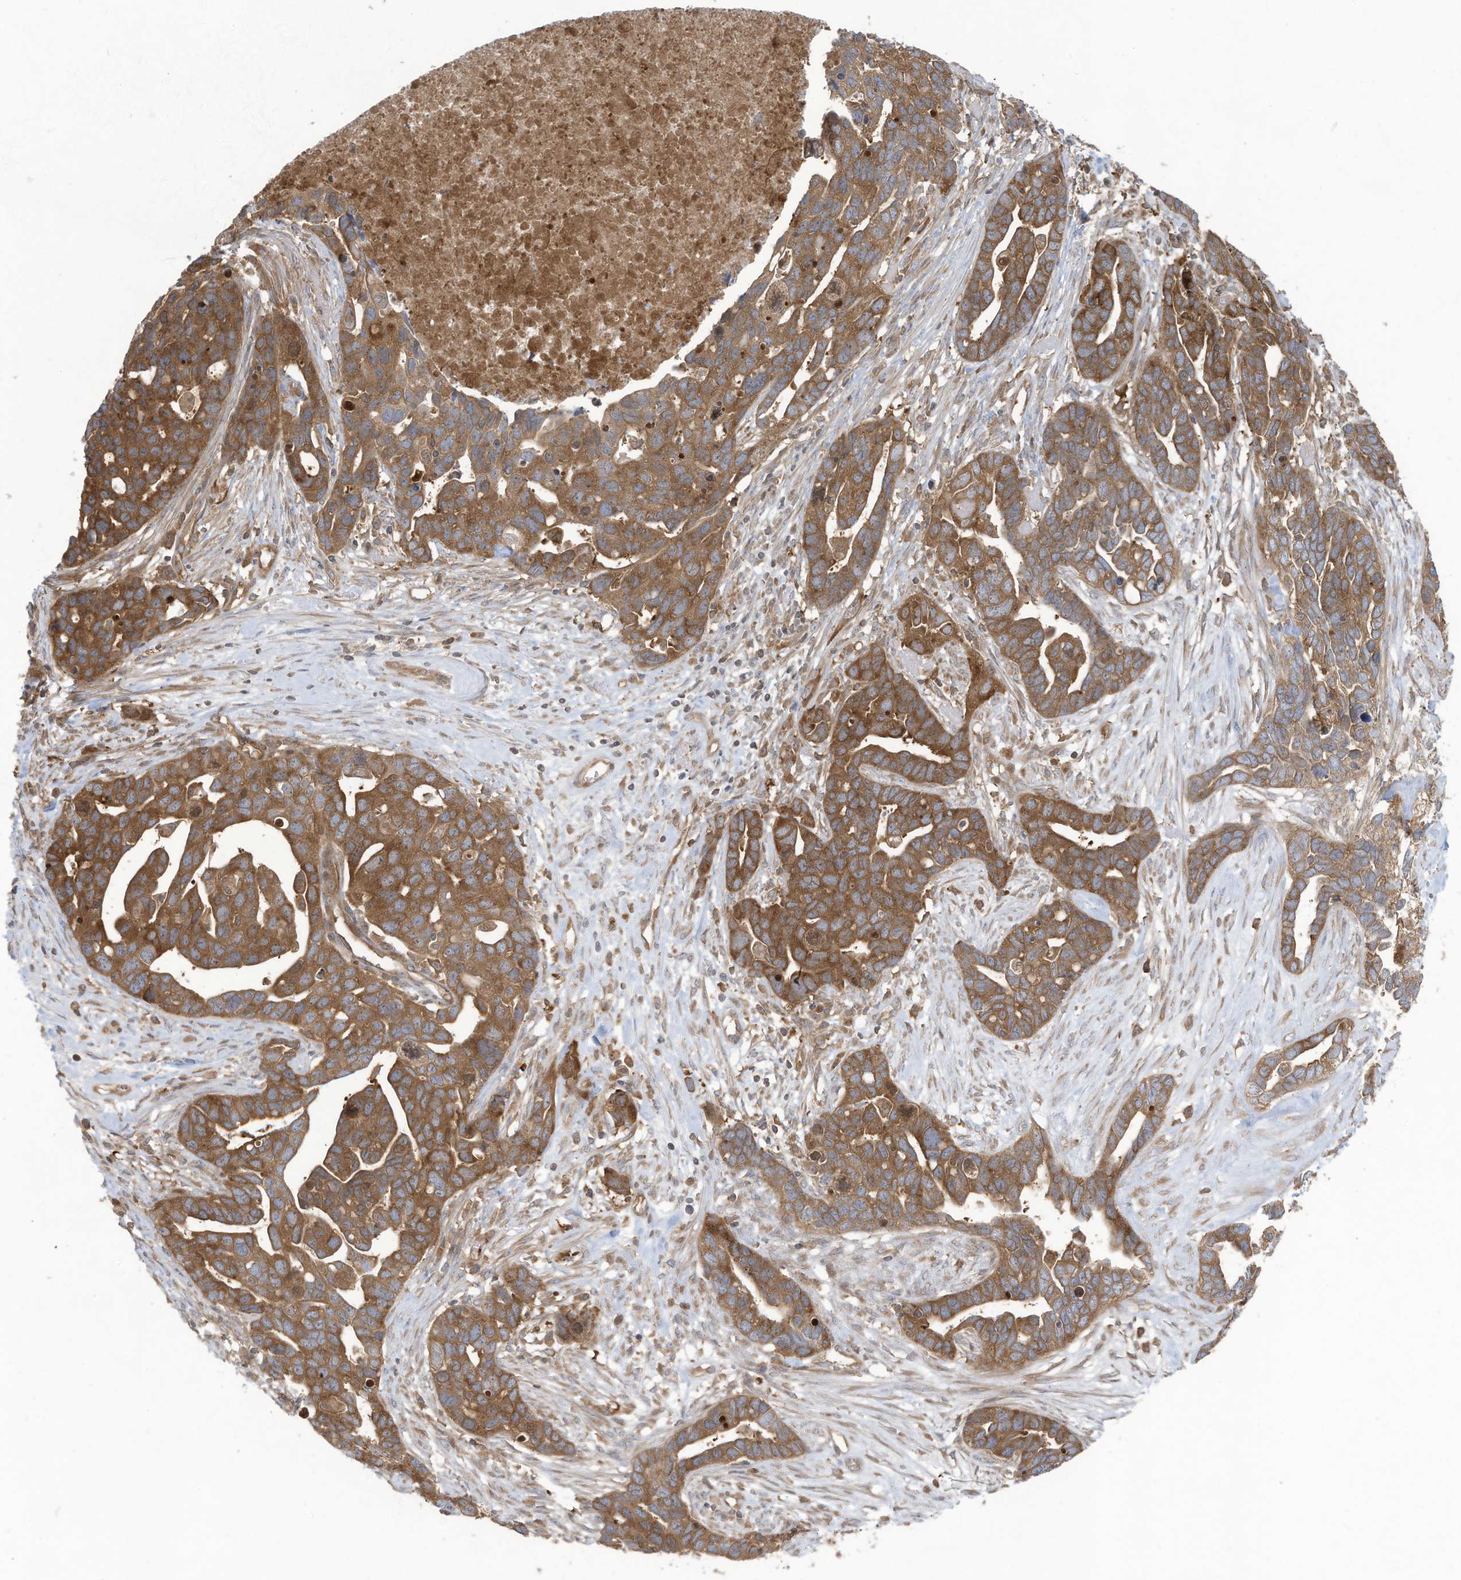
{"staining": {"intensity": "moderate", "quantity": ">75%", "location": "cytoplasmic/membranous"}, "tissue": "ovarian cancer", "cell_type": "Tumor cells", "image_type": "cancer", "snomed": [{"axis": "morphology", "description": "Cystadenocarcinoma, serous, NOS"}, {"axis": "topography", "description": "Ovary"}], "caption": "Ovarian cancer (serous cystadenocarcinoma) was stained to show a protein in brown. There is medium levels of moderate cytoplasmic/membranous expression in about >75% of tumor cells. Immunohistochemistry stains the protein of interest in brown and the nuclei are stained blue.", "gene": "OLA1", "patient": {"sex": "female", "age": 54}}